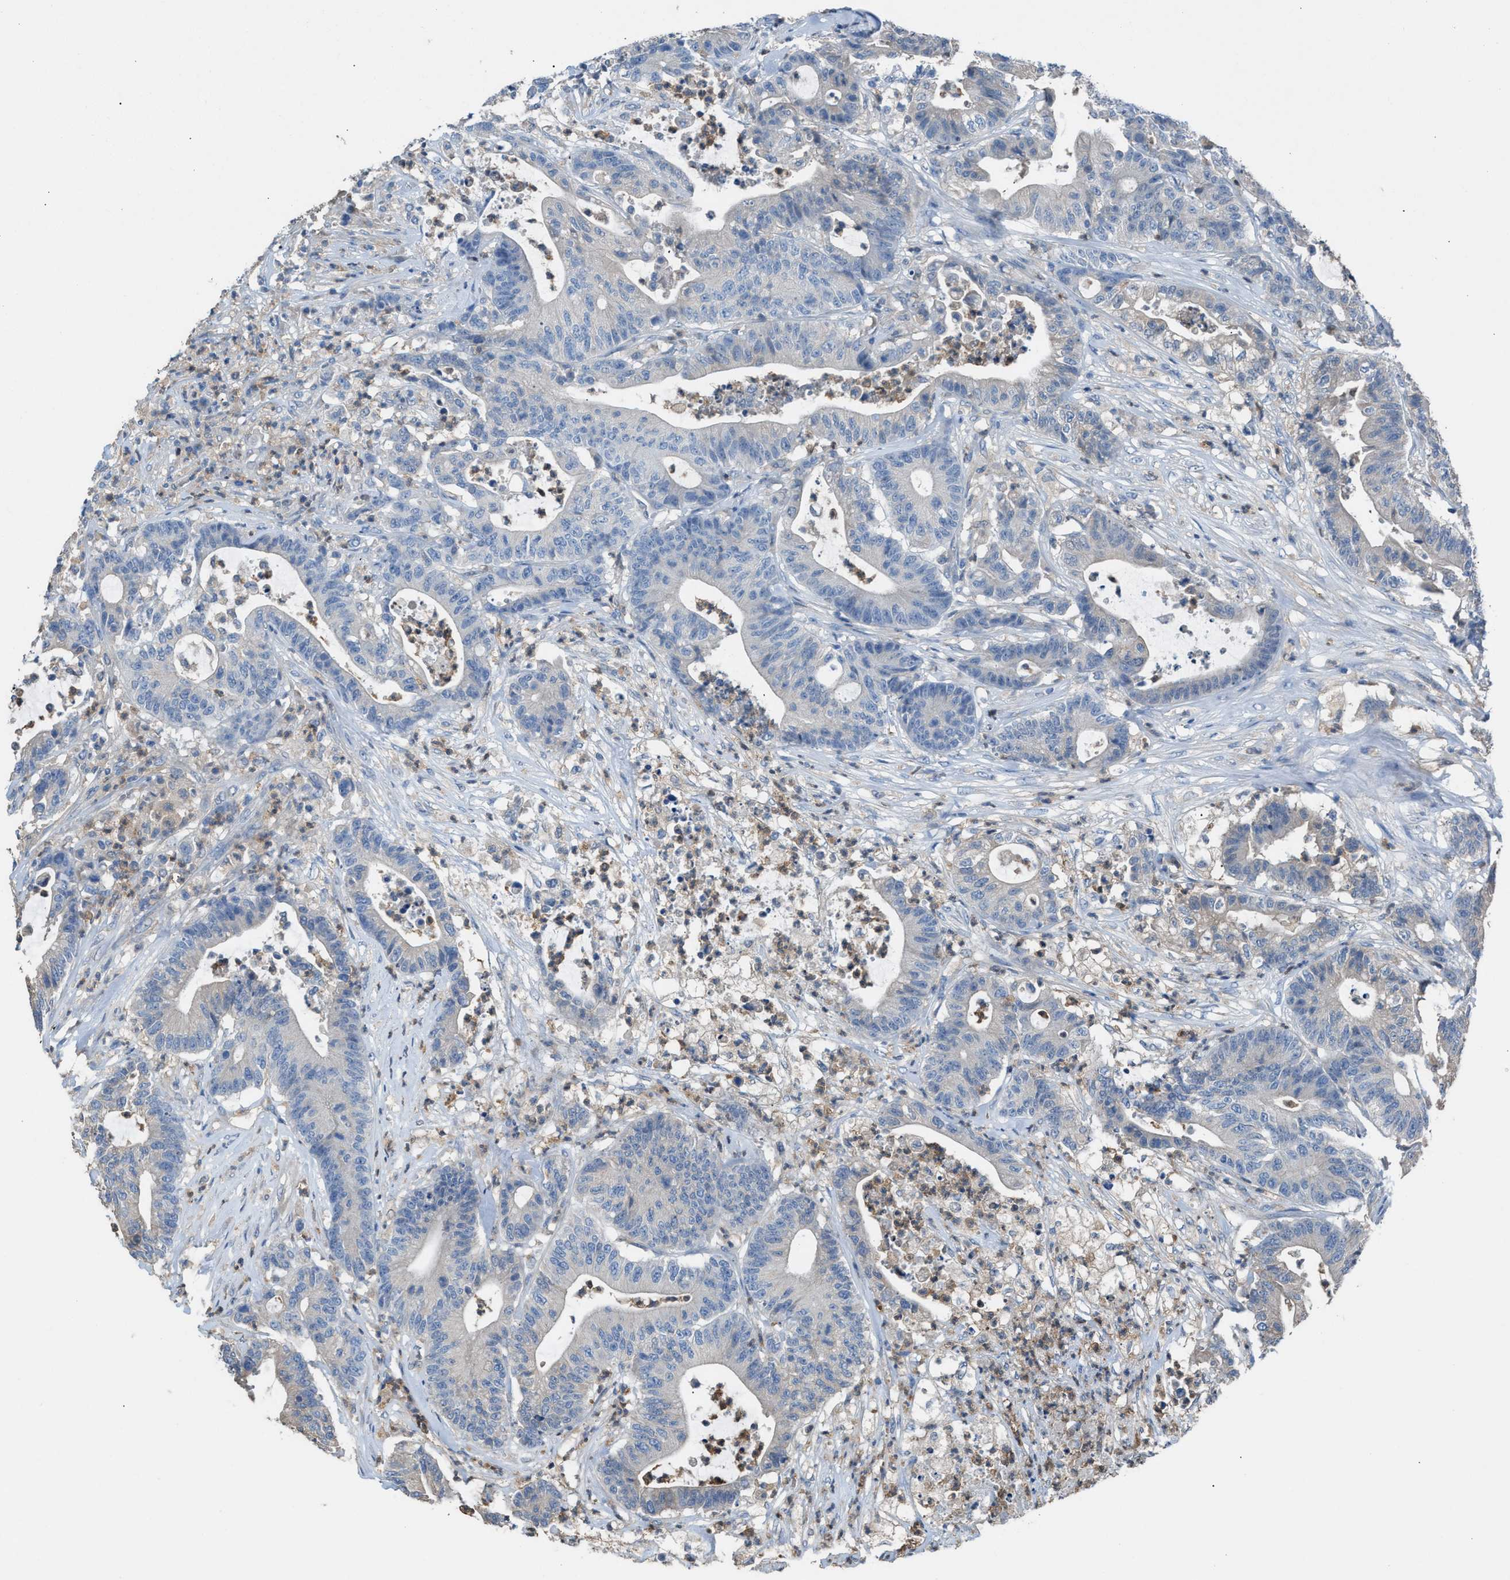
{"staining": {"intensity": "negative", "quantity": "none", "location": "none"}, "tissue": "colorectal cancer", "cell_type": "Tumor cells", "image_type": "cancer", "snomed": [{"axis": "morphology", "description": "Adenocarcinoma, NOS"}, {"axis": "topography", "description": "Colon"}], "caption": "Immunohistochemistry of colorectal cancer reveals no staining in tumor cells.", "gene": "NQO2", "patient": {"sex": "female", "age": 84}}